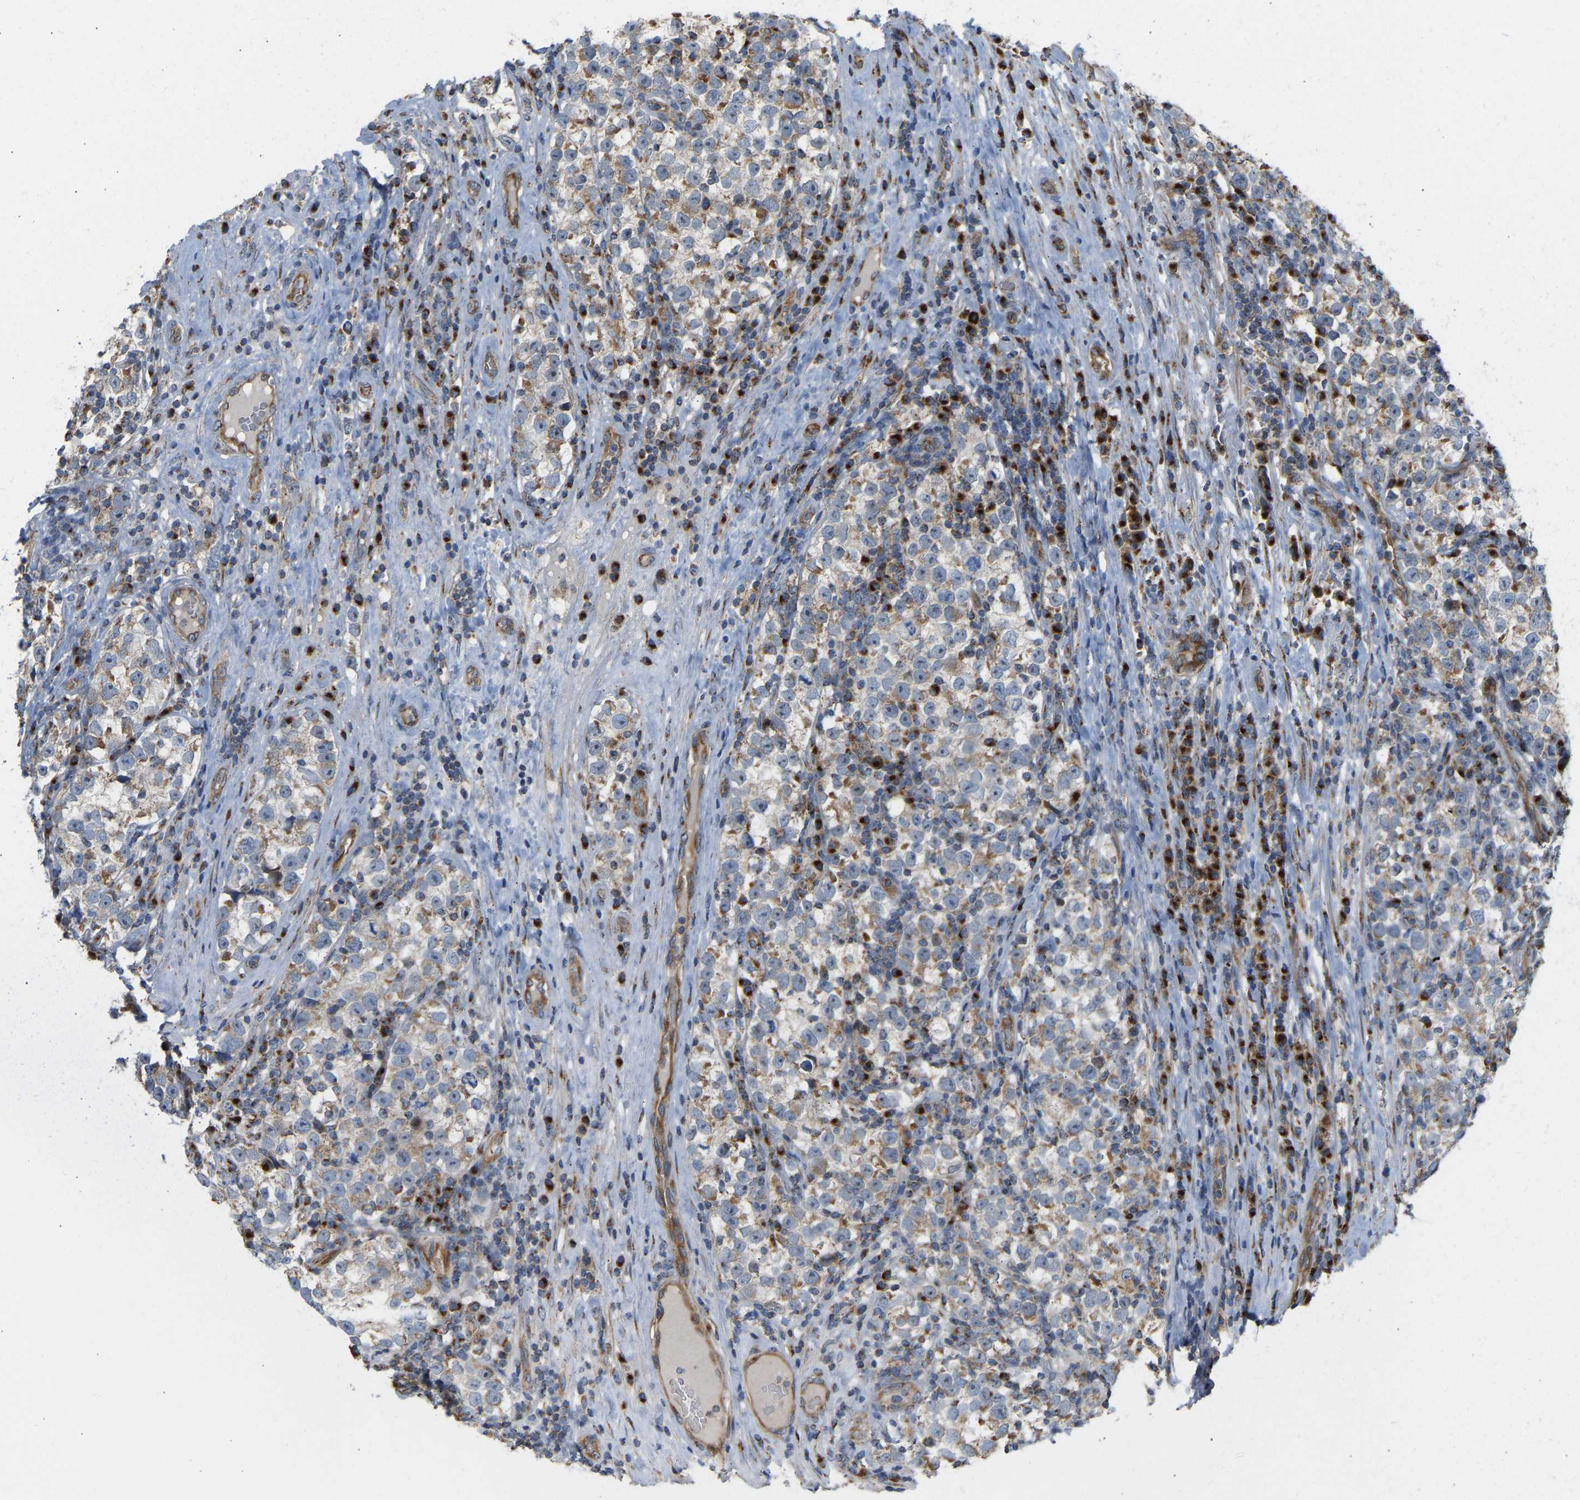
{"staining": {"intensity": "moderate", "quantity": "<25%", "location": "cytoplasmic/membranous"}, "tissue": "testis cancer", "cell_type": "Tumor cells", "image_type": "cancer", "snomed": [{"axis": "morphology", "description": "Normal tissue, NOS"}, {"axis": "morphology", "description": "Seminoma, NOS"}, {"axis": "topography", "description": "Testis"}], "caption": "Testis cancer (seminoma) tissue displays moderate cytoplasmic/membranous staining in about <25% of tumor cells, visualized by immunohistochemistry.", "gene": "YIPF2", "patient": {"sex": "male", "age": 43}}